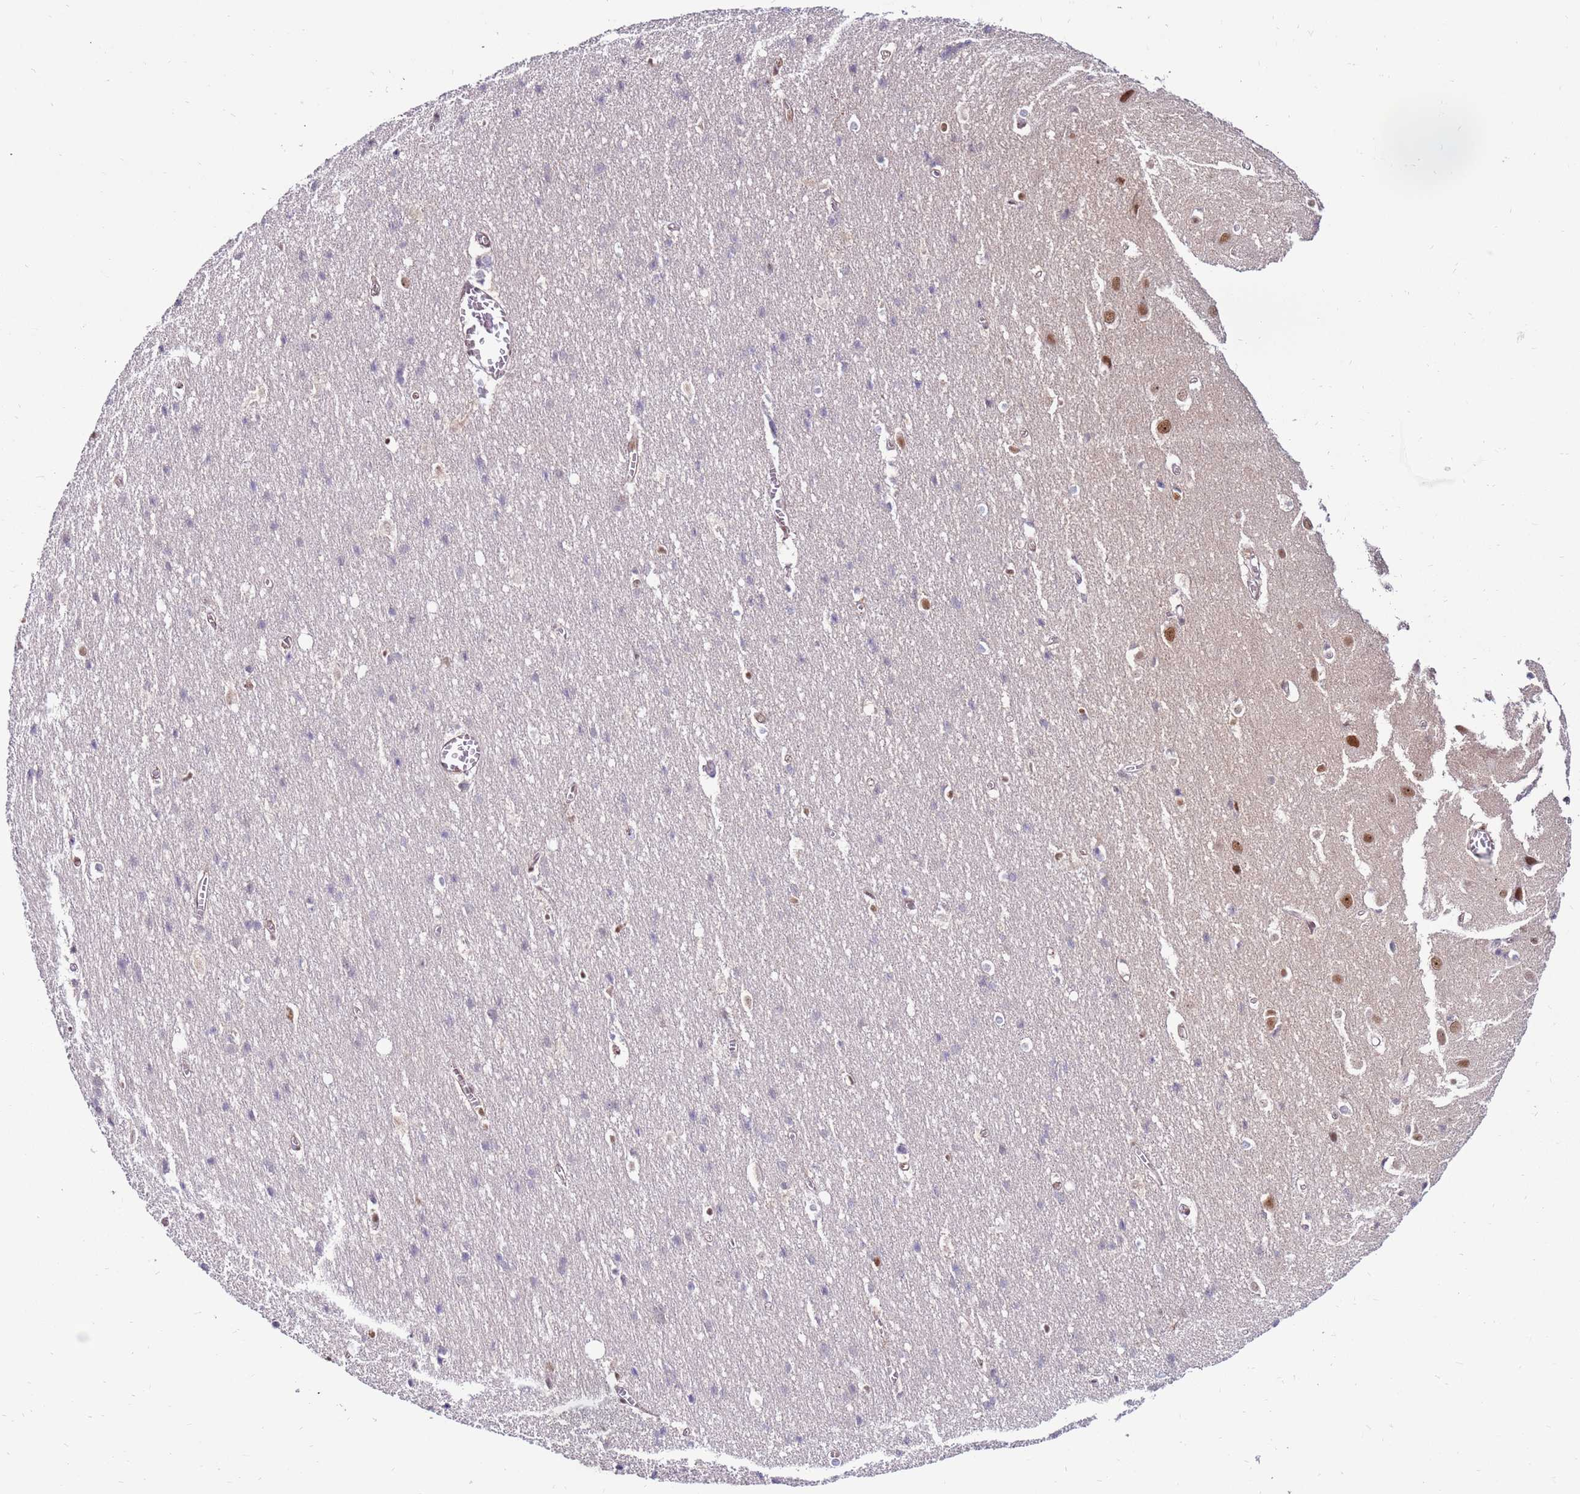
{"staining": {"intensity": "weak", "quantity": "<25%", "location": "nuclear"}, "tissue": "cerebral cortex", "cell_type": "Endothelial cells", "image_type": "normal", "snomed": [{"axis": "morphology", "description": "Normal tissue, NOS"}, {"axis": "topography", "description": "Cerebral cortex"}], "caption": "Immunohistochemical staining of normal human cerebral cortex shows no significant staining in endothelial cells. Brightfield microscopy of immunohistochemistry stained with DAB (brown) and hematoxylin (blue), captured at high magnification.", "gene": "KPNA4", "patient": {"sex": "male", "age": 54}}